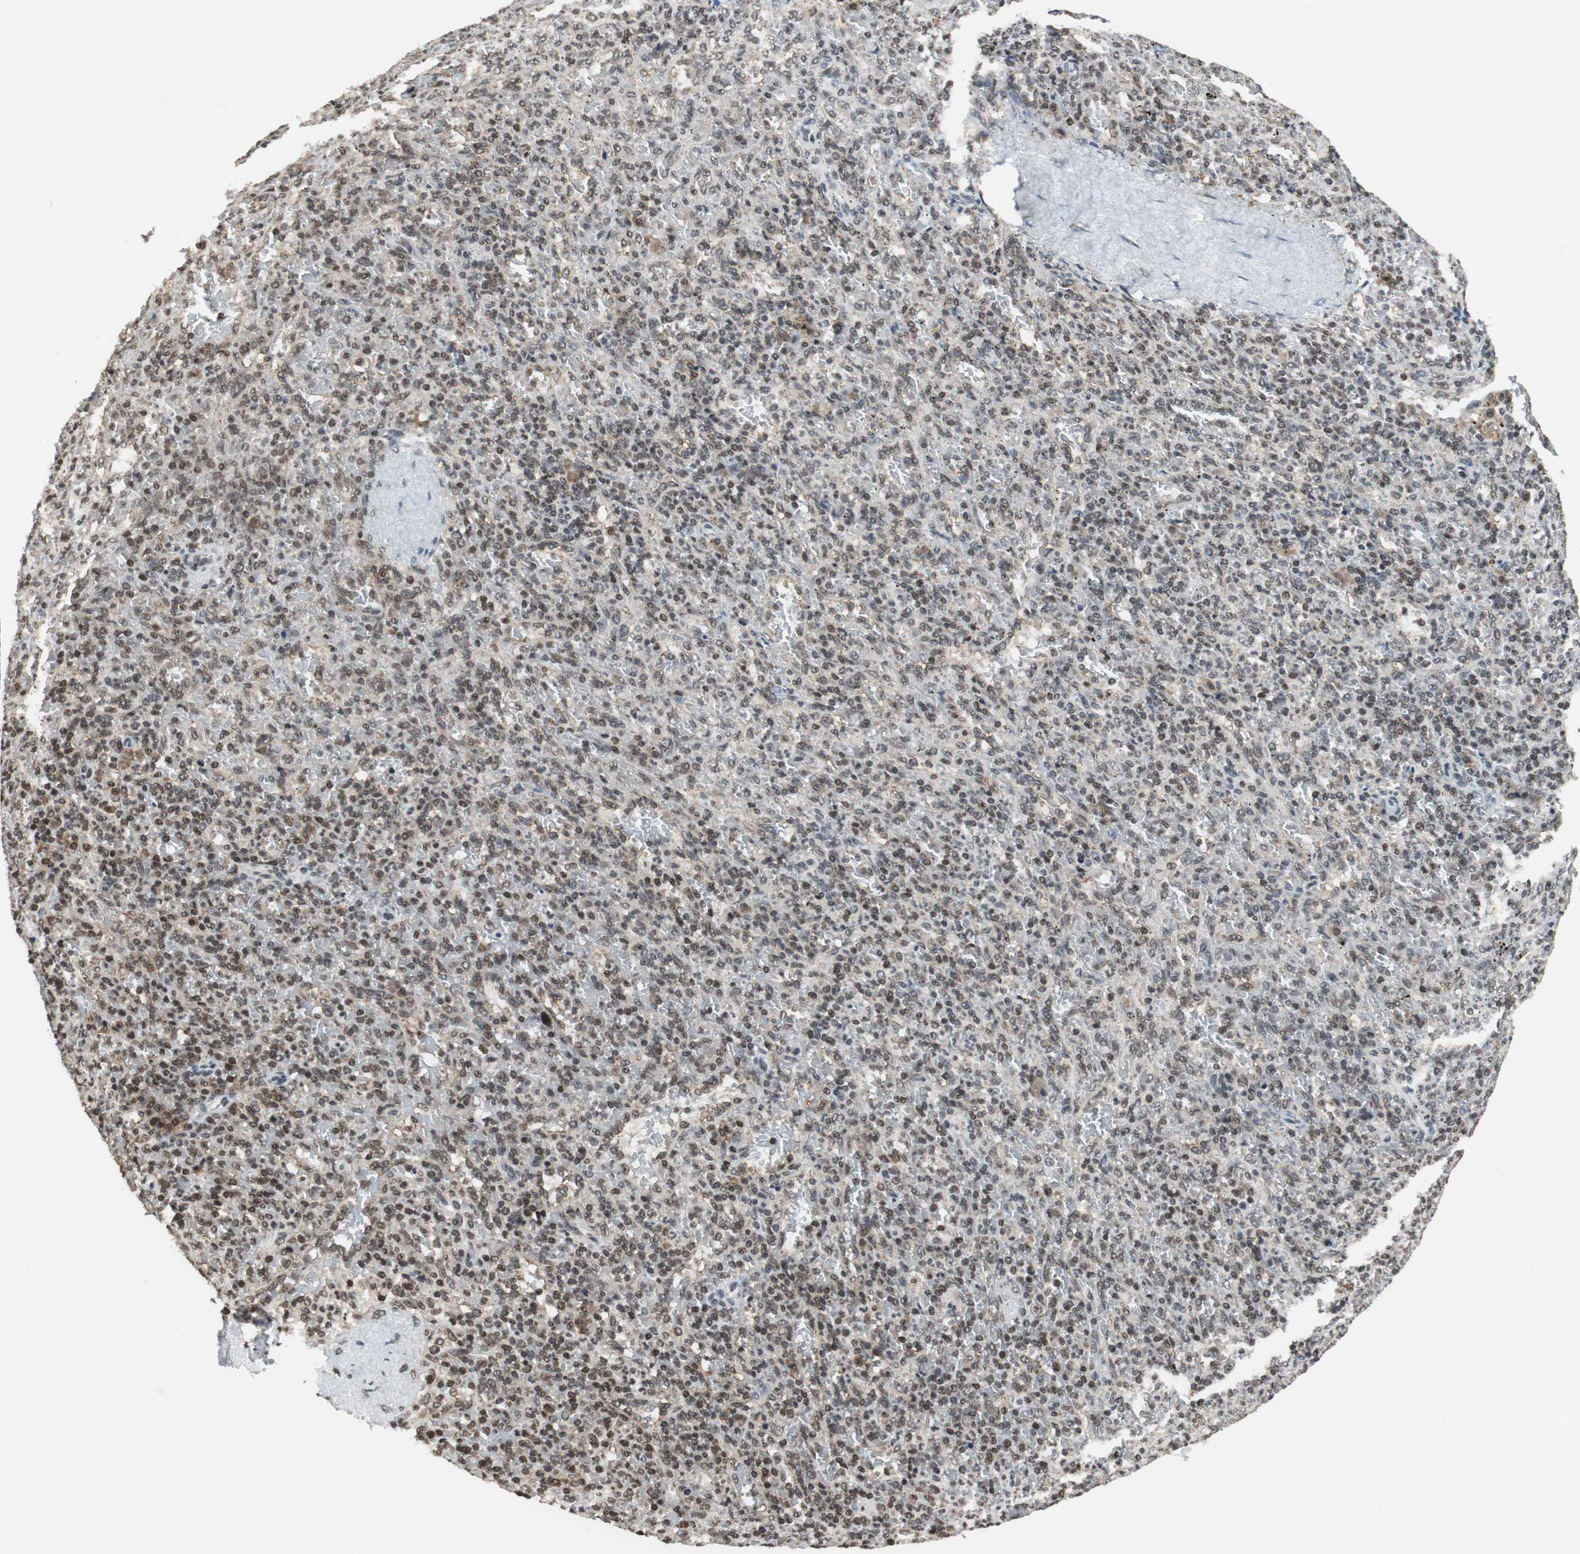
{"staining": {"intensity": "moderate", "quantity": "25%-75%", "location": "nuclear"}, "tissue": "spleen", "cell_type": "Cells in red pulp", "image_type": "normal", "snomed": [{"axis": "morphology", "description": "Normal tissue, NOS"}, {"axis": "topography", "description": "Spleen"}], "caption": "Moderate nuclear staining for a protein is present in approximately 25%-75% of cells in red pulp of unremarkable spleen using immunohistochemistry (IHC).", "gene": "REST", "patient": {"sex": "female", "age": 43}}